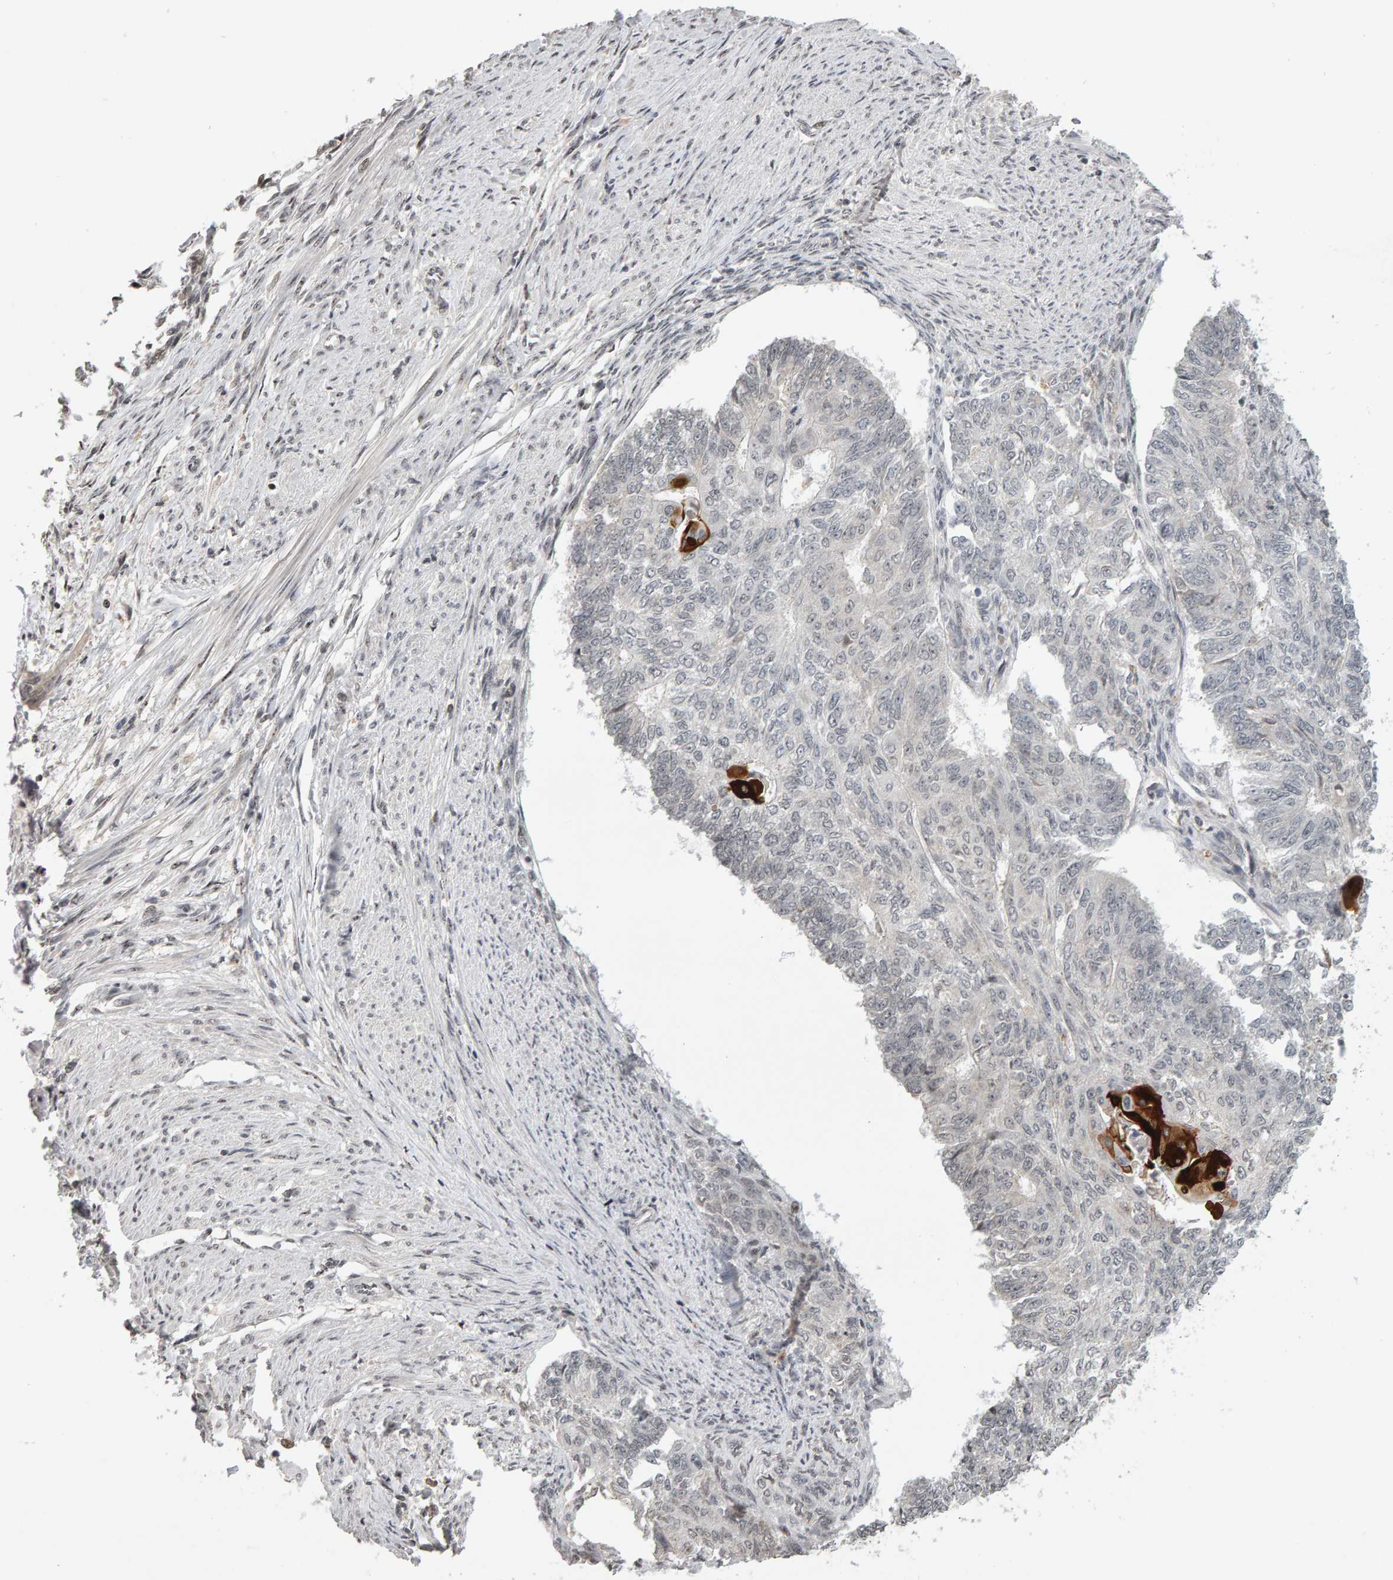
{"staining": {"intensity": "negative", "quantity": "none", "location": "none"}, "tissue": "endometrial cancer", "cell_type": "Tumor cells", "image_type": "cancer", "snomed": [{"axis": "morphology", "description": "Adenocarcinoma, NOS"}, {"axis": "topography", "description": "Endometrium"}], "caption": "Immunohistochemistry histopathology image of neoplastic tissue: endometrial cancer stained with DAB (3,3'-diaminobenzidine) shows no significant protein expression in tumor cells.", "gene": "TRAM1", "patient": {"sex": "female", "age": 32}}